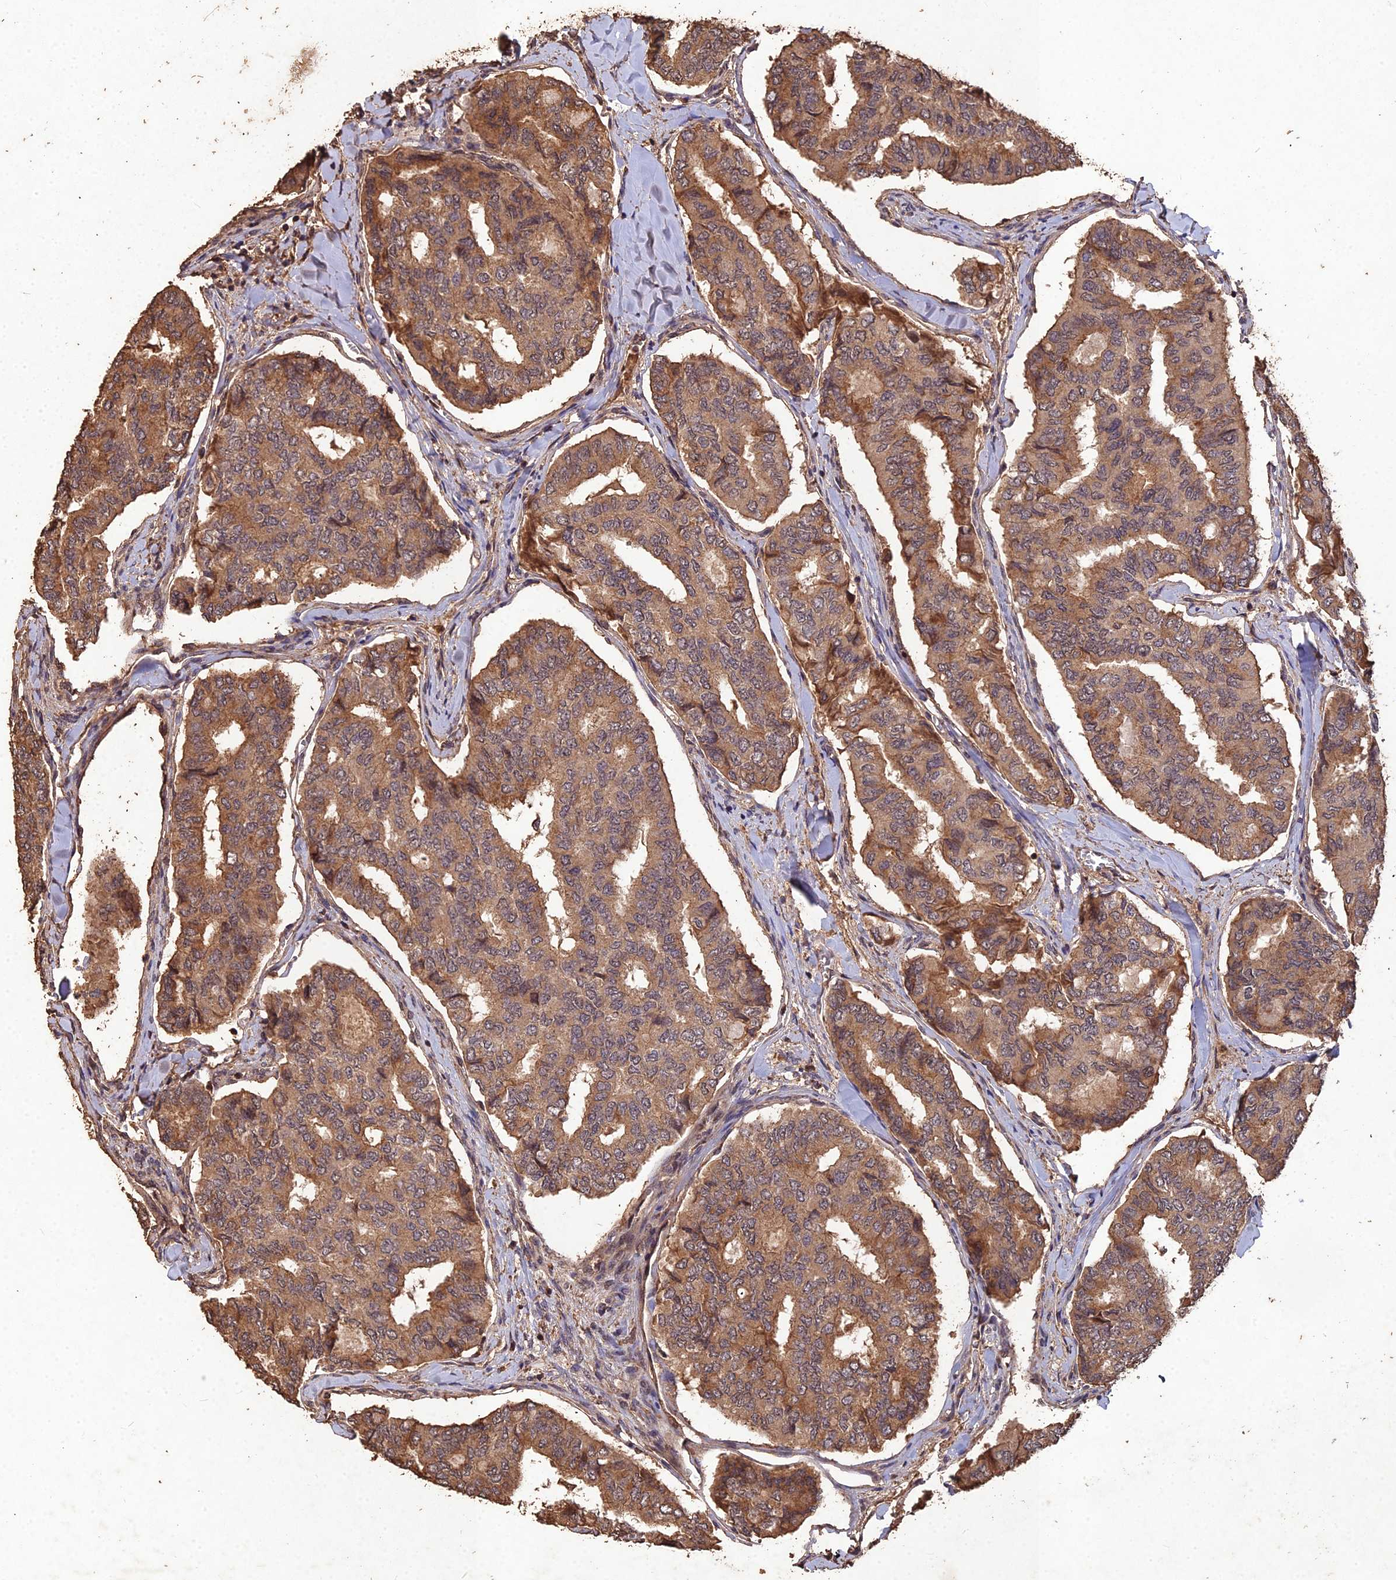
{"staining": {"intensity": "moderate", "quantity": ">75%", "location": "cytoplasmic/membranous"}, "tissue": "thyroid cancer", "cell_type": "Tumor cells", "image_type": "cancer", "snomed": [{"axis": "morphology", "description": "Papillary adenocarcinoma, NOS"}, {"axis": "topography", "description": "Thyroid gland"}], "caption": "Human thyroid papillary adenocarcinoma stained with a brown dye demonstrates moderate cytoplasmic/membranous positive expression in approximately >75% of tumor cells.", "gene": "SYMPK", "patient": {"sex": "female", "age": 35}}